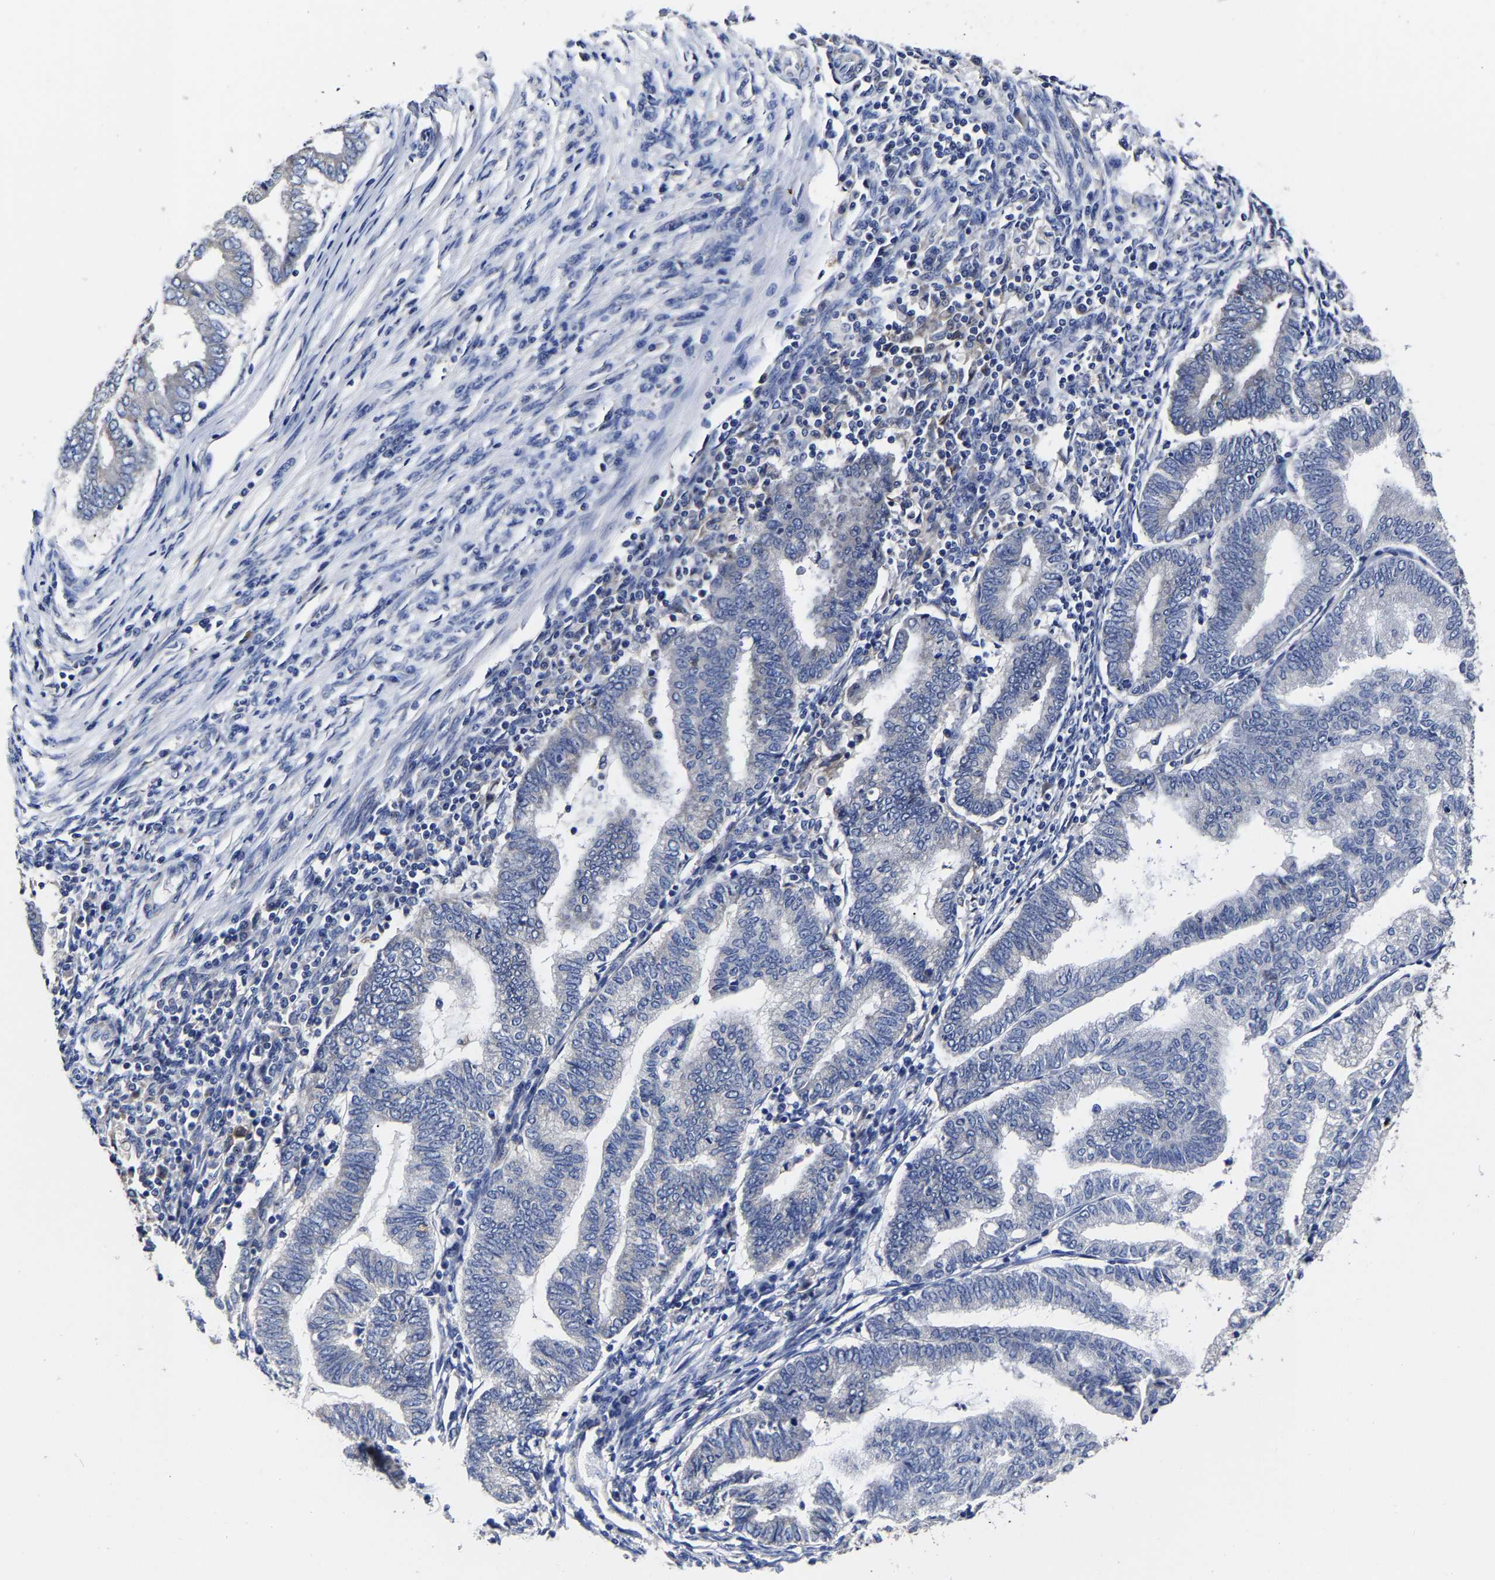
{"staining": {"intensity": "negative", "quantity": "none", "location": "none"}, "tissue": "endometrial cancer", "cell_type": "Tumor cells", "image_type": "cancer", "snomed": [{"axis": "morphology", "description": "Polyp, NOS"}, {"axis": "morphology", "description": "Adenocarcinoma, NOS"}, {"axis": "morphology", "description": "Adenoma, NOS"}, {"axis": "topography", "description": "Endometrium"}], "caption": "Histopathology image shows no significant protein staining in tumor cells of endometrial cancer.", "gene": "AASS", "patient": {"sex": "female", "age": 79}}